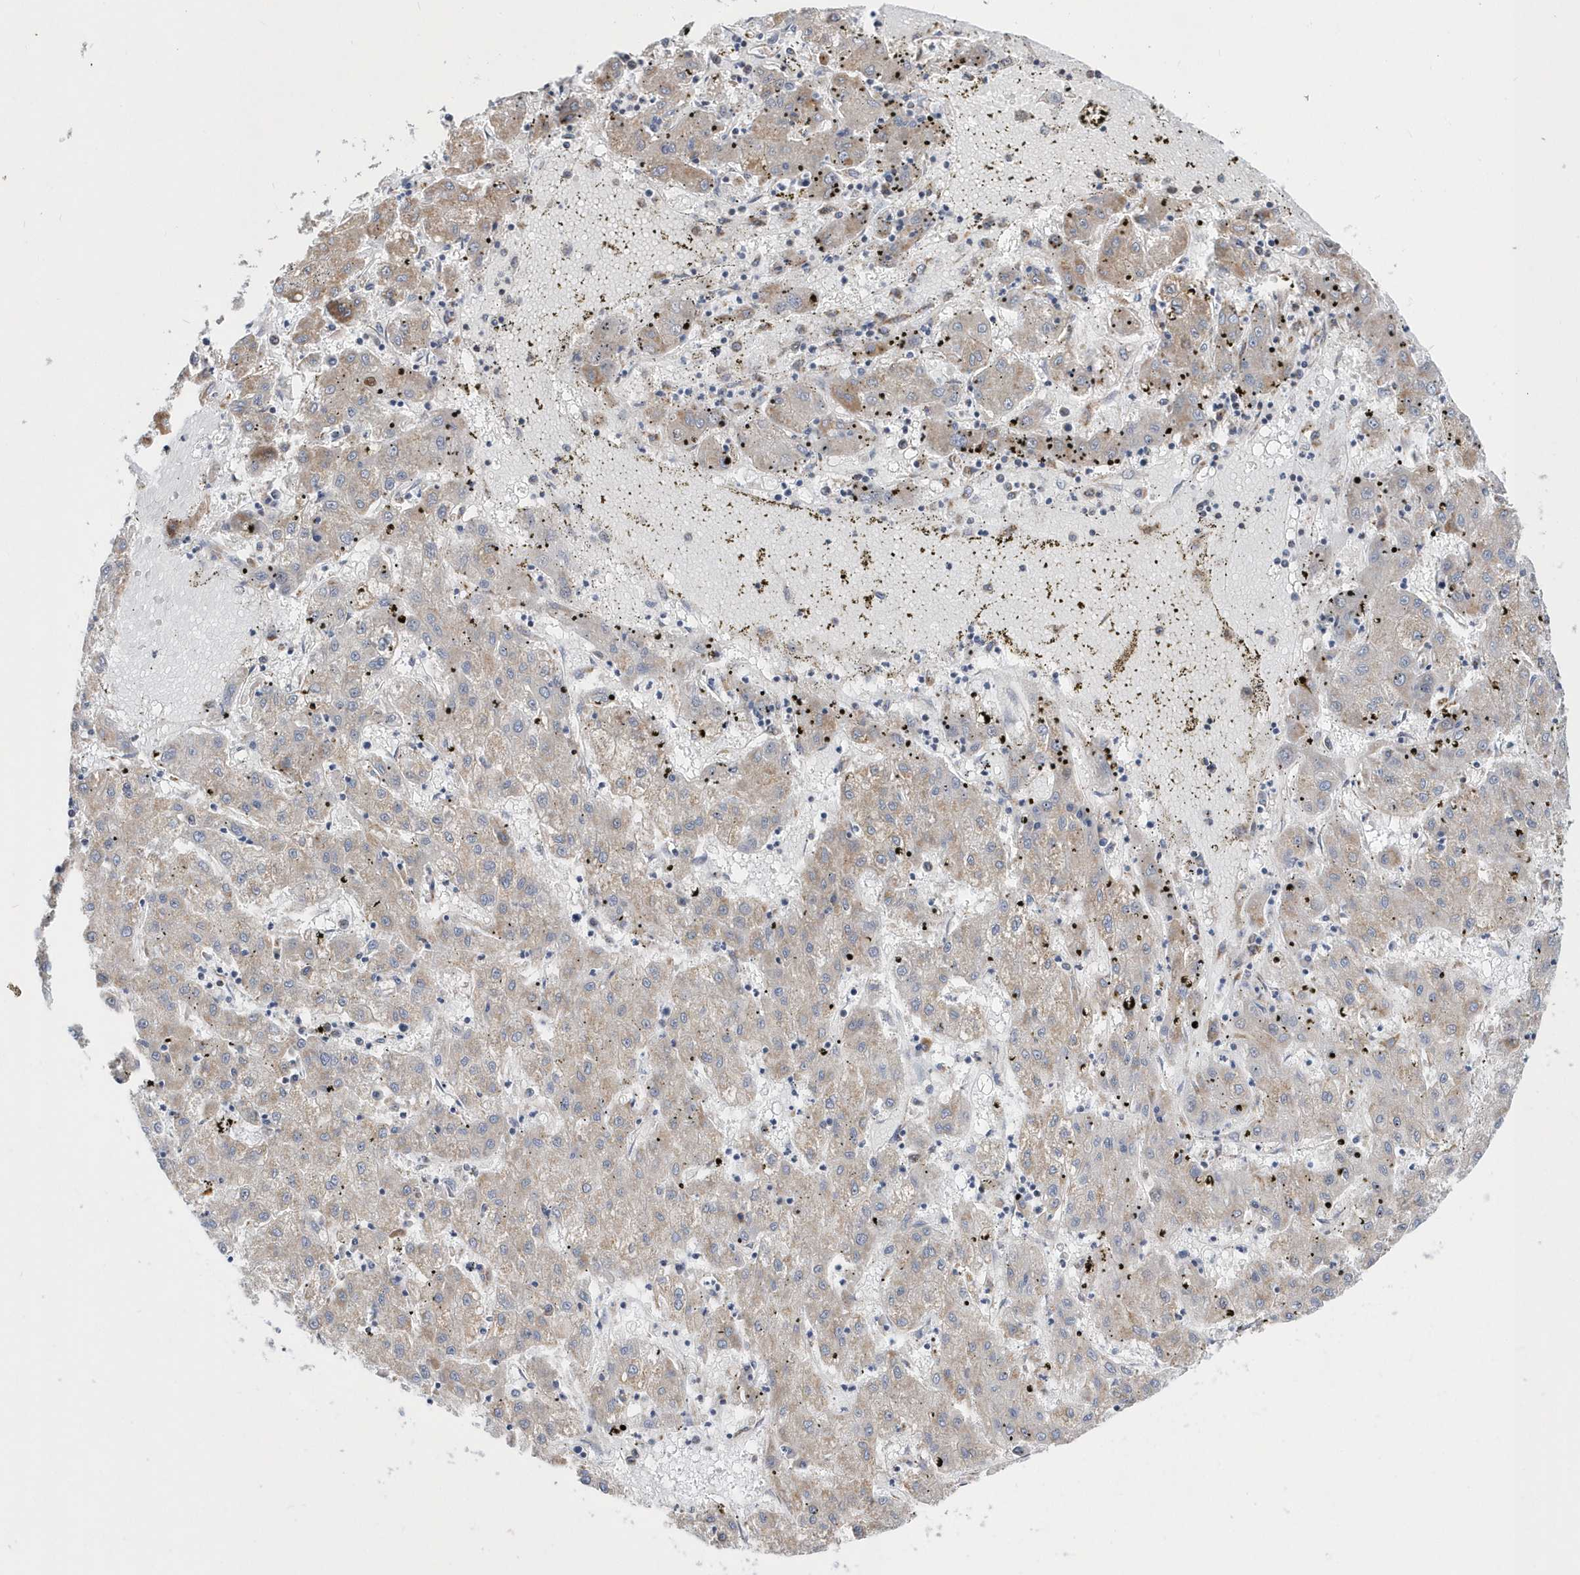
{"staining": {"intensity": "weak", "quantity": "<25%", "location": "cytoplasmic/membranous"}, "tissue": "liver cancer", "cell_type": "Tumor cells", "image_type": "cancer", "snomed": [{"axis": "morphology", "description": "Carcinoma, Hepatocellular, NOS"}, {"axis": "topography", "description": "Liver"}], "caption": "Immunohistochemistry of liver cancer (hepatocellular carcinoma) shows no staining in tumor cells.", "gene": "SPATA5", "patient": {"sex": "male", "age": 72}}